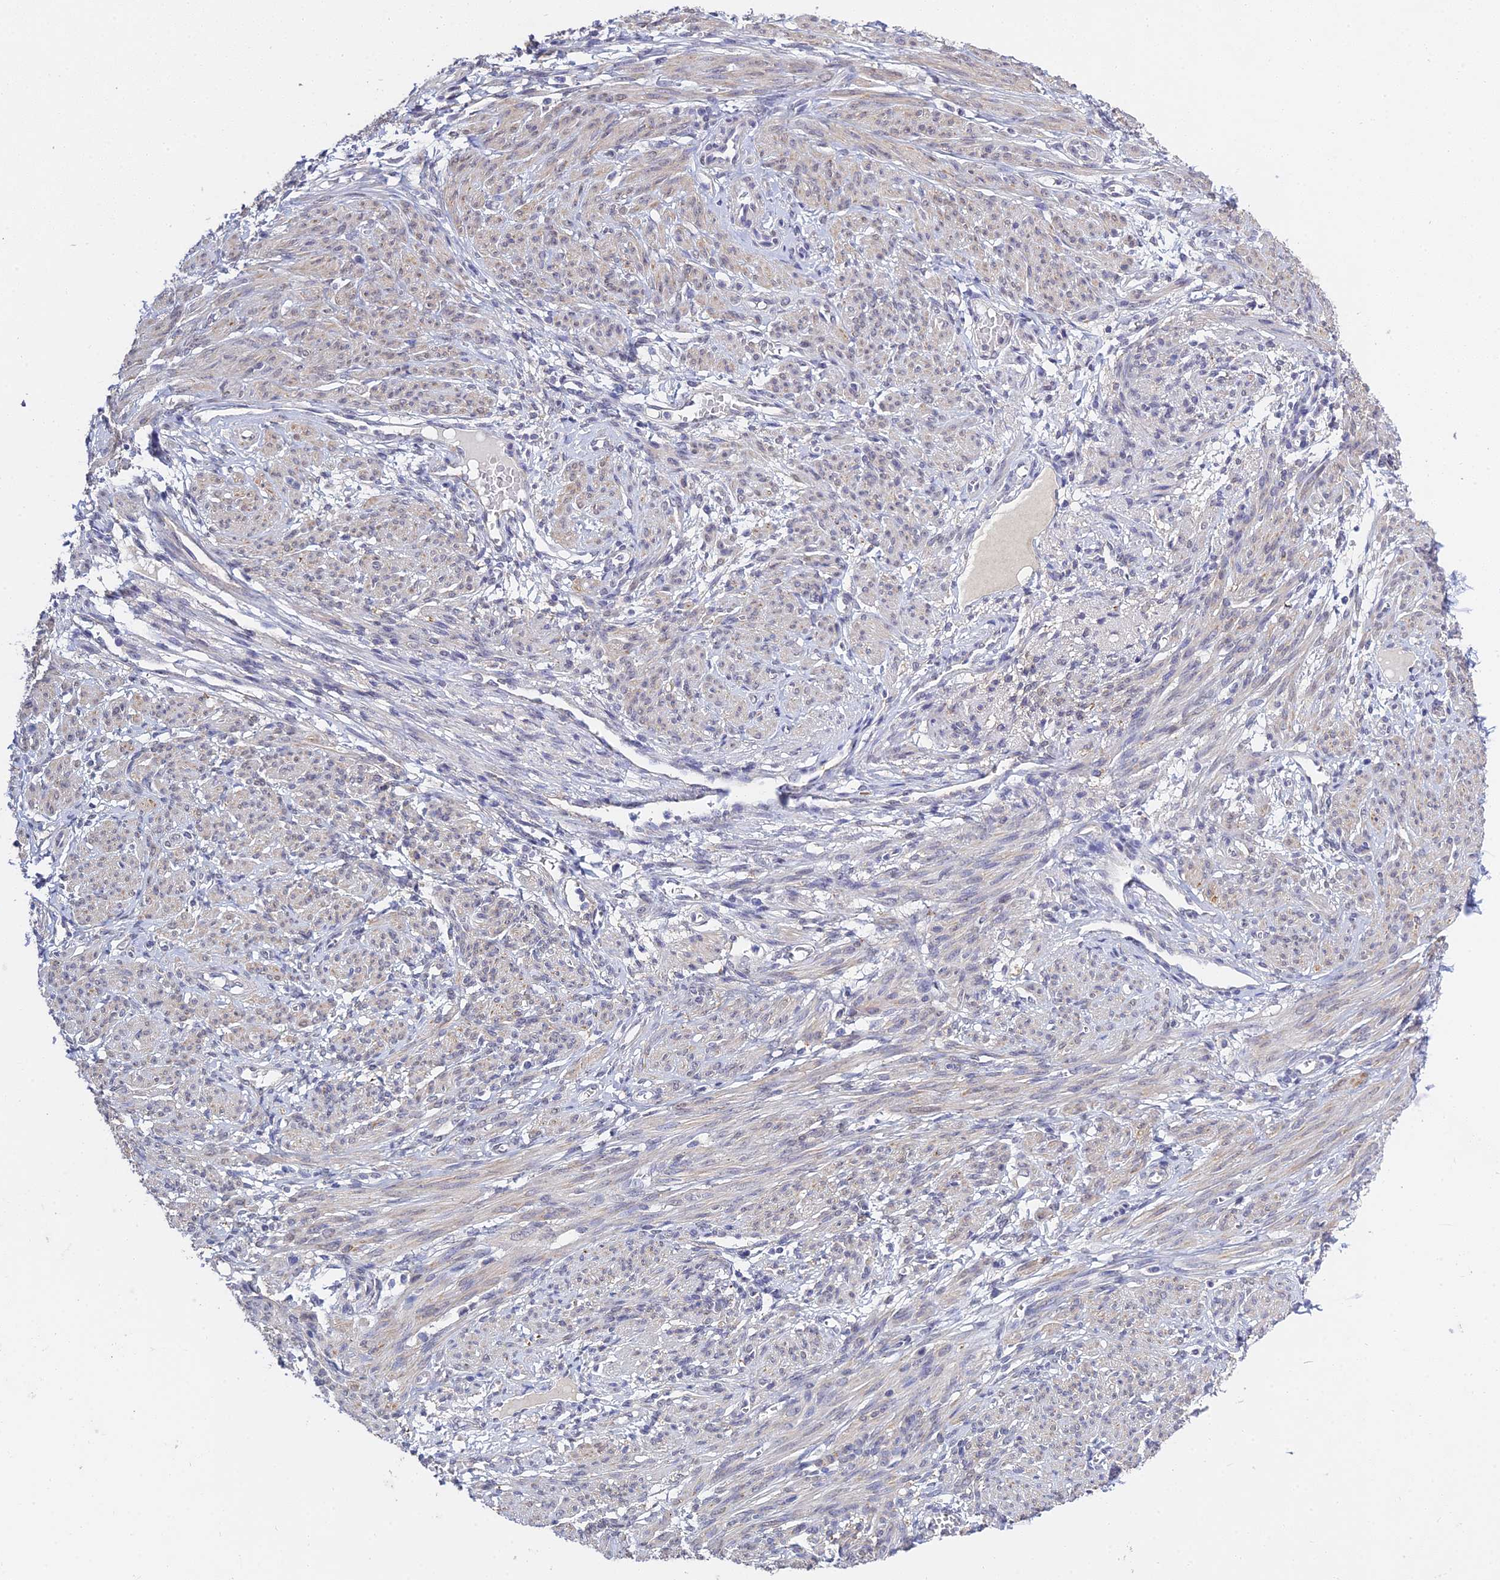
{"staining": {"intensity": "negative", "quantity": "none", "location": "none"}, "tissue": "smooth muscle", "cell_type": "Smooth muscle cells", "image_type": "normal", "snomed": [{"axis": "morphology", "description": "Normal tissue, NOS"}, {"axis": "topography", "description": "Smooth muscle"}], "caption": "There is no significant staining in smooth muscle cells of smooth muscle. The staining was performed using DAB to visualize the protein expression in brown, while the nuclei were stained in blue with hematoxylin (Magnification: 20x).", "gene": "HOXB1", "patient": {"sex": "female", "age": 39}}